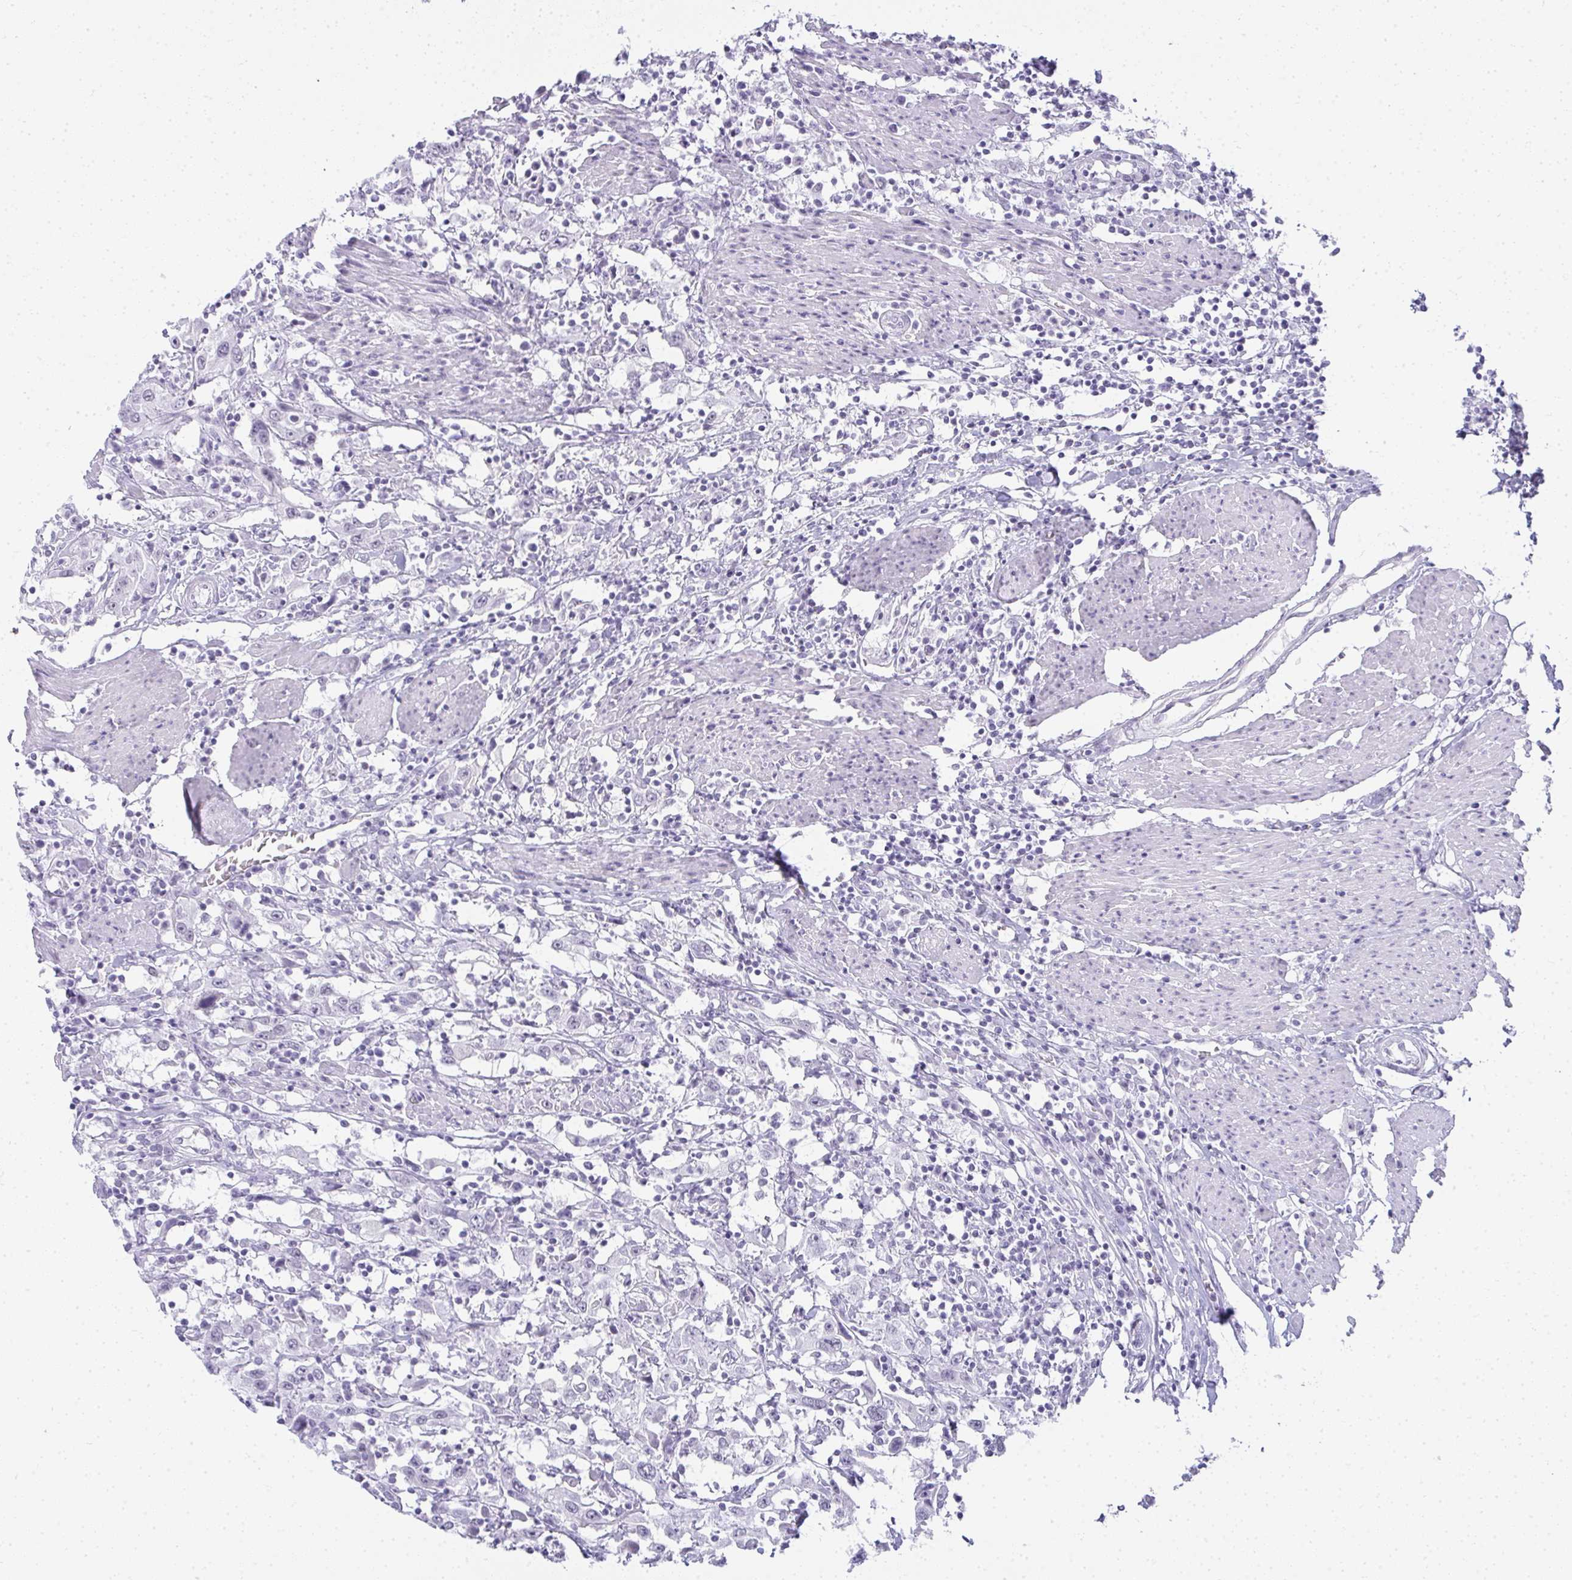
{"staining": {"intensity": "negative", "quantity": "none", "location": "none"}, "tissue": "urothelial cancer", "cell_type": "Tumor cells", "image_type": "cancer", "snomed": [{"axis": "morphology", "description": "Urothelial carcinoma, High grade"}, {"axis": "topography", "description": "Urinary bladder"}], "caption": "Urothelial cancer stained for a protein using IHC displays no expression tumor cells.", "gene": "PLA2G1B", "patient": {"sex": "male", "age": 61}}